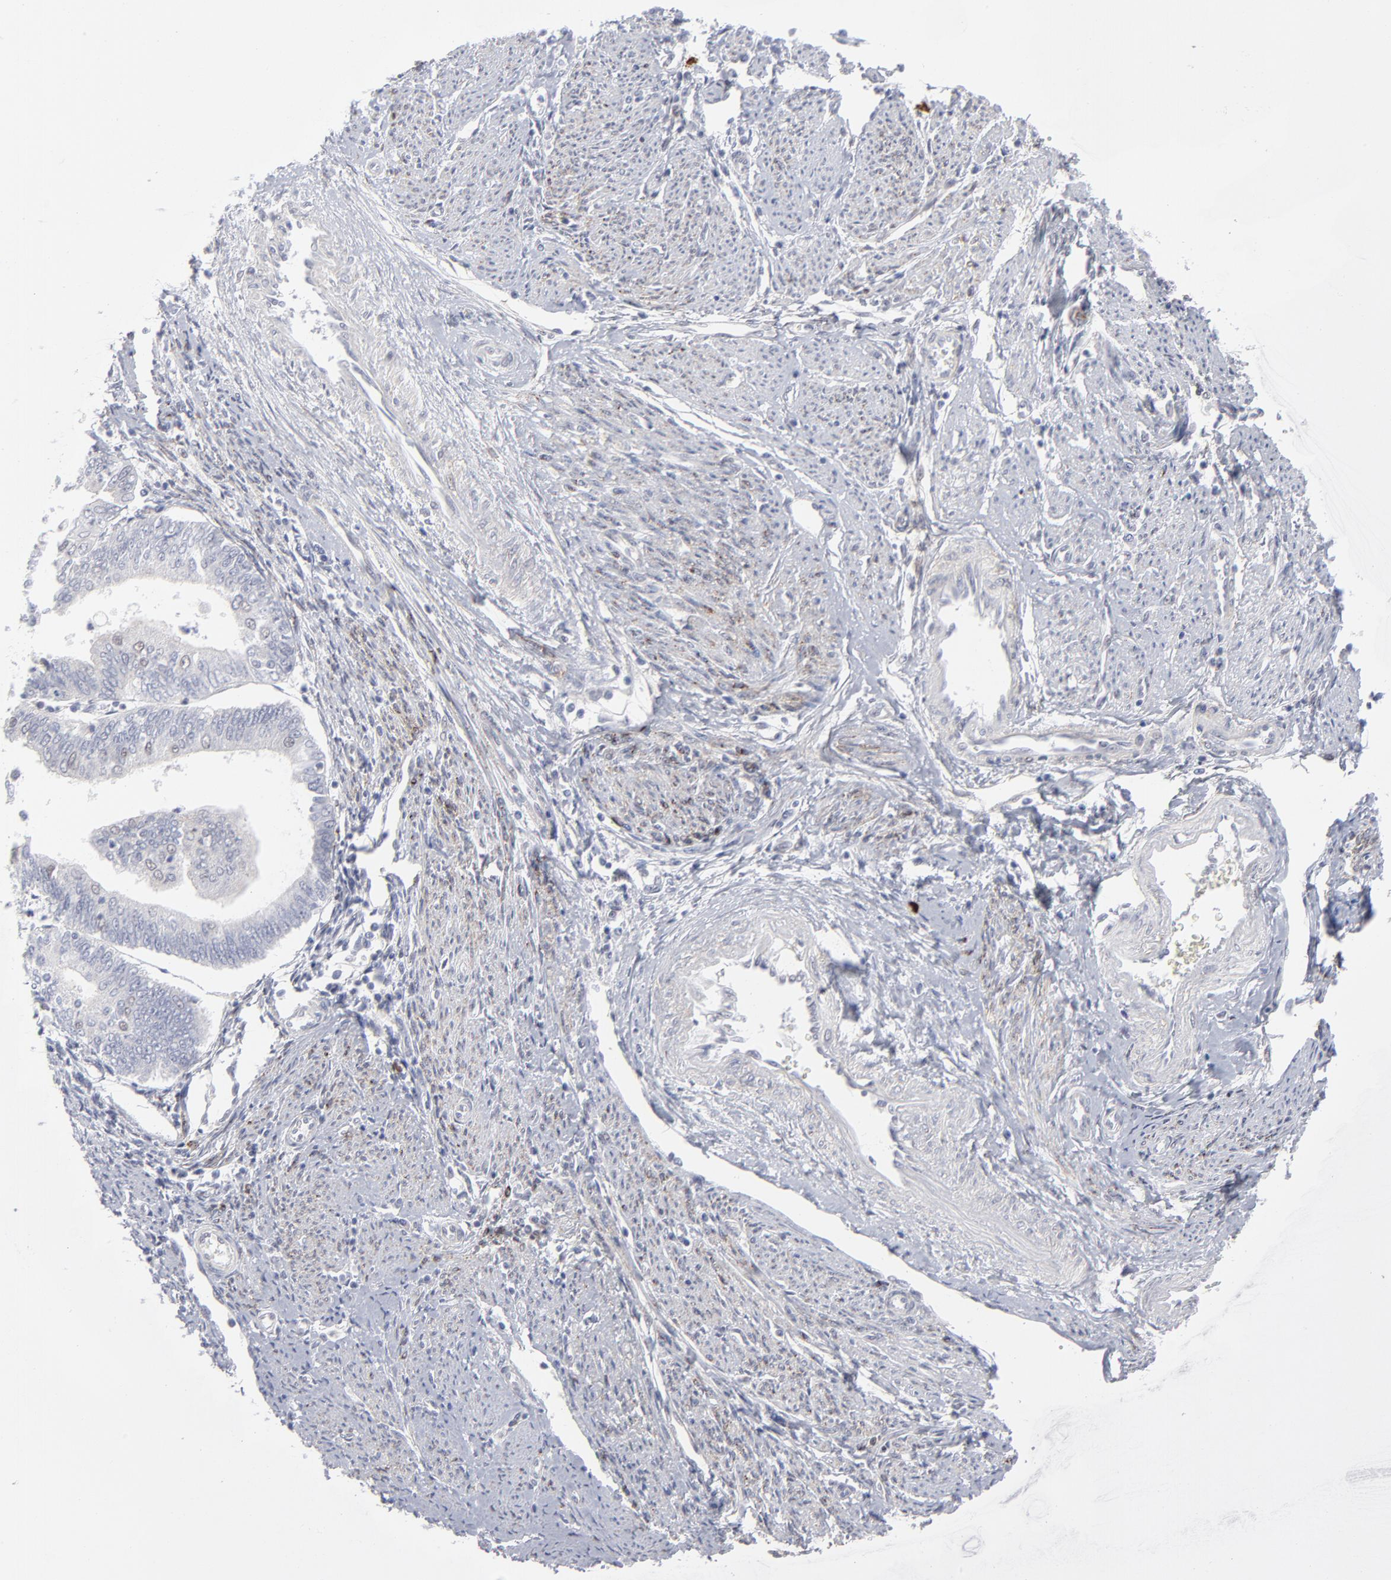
{"staining": {"intensity": "weak", "quantity": "<25%", "location": "cytoplasmic/membranous,nuclear"}, "tissue": "endometrial cancer", "cell_type": "Tumor cells", "image_type": "cancer", "snomed": [{"axis": "morphology", "description": "Adenocarcinoma, NOS"}, {"axis": "topography", "description": "Endometrium"}], "caption": "Immunohistochemistry (IHC) micrograph of human adenocarcinoma (endometrial) stained for a protein (brown), which exhibits no staining in tumor cells.", "gene": "NBN", "patient": {"sex": "female", "age": 75}}